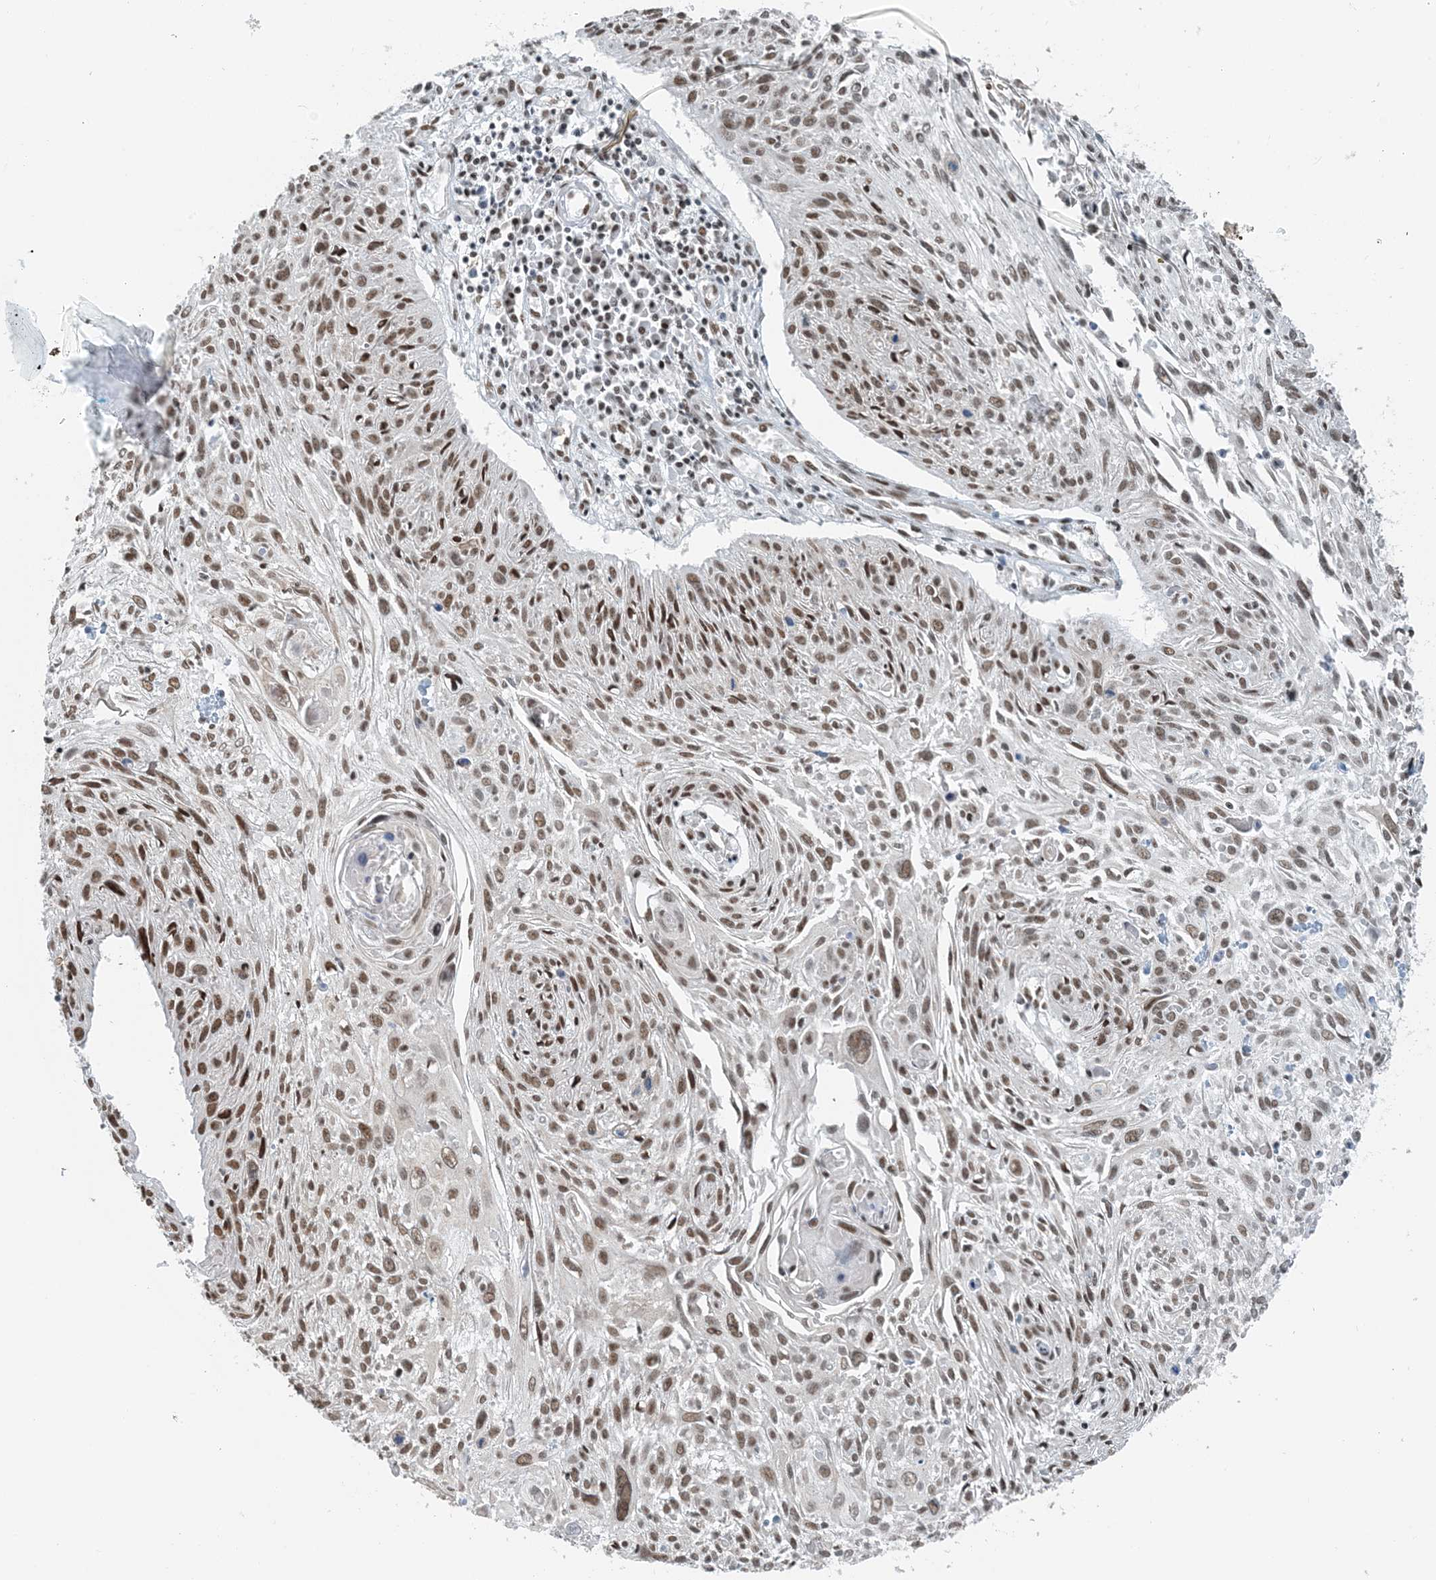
{"staining": {"intensity": "moderate", "quantity": ">75%", "location": "nuclear"}, "tissue": "cervical cancer", "cell_type": "Tumor cells", "image_type": "cancer", "snomed": [{"axis": "morphology", "description": "Squamous cell carcinoma, NOS"}, {"axis": "topography", "description": "Cervix"}], "caption": "This is an image of immunohistochemistry (IHC) staining of squamous cell carcinoma (cervical), which shows moderate expression in the nuclear of tumor cells.", "gene": "ZNF500", "patient": {"sex": "female", "age": 51}}